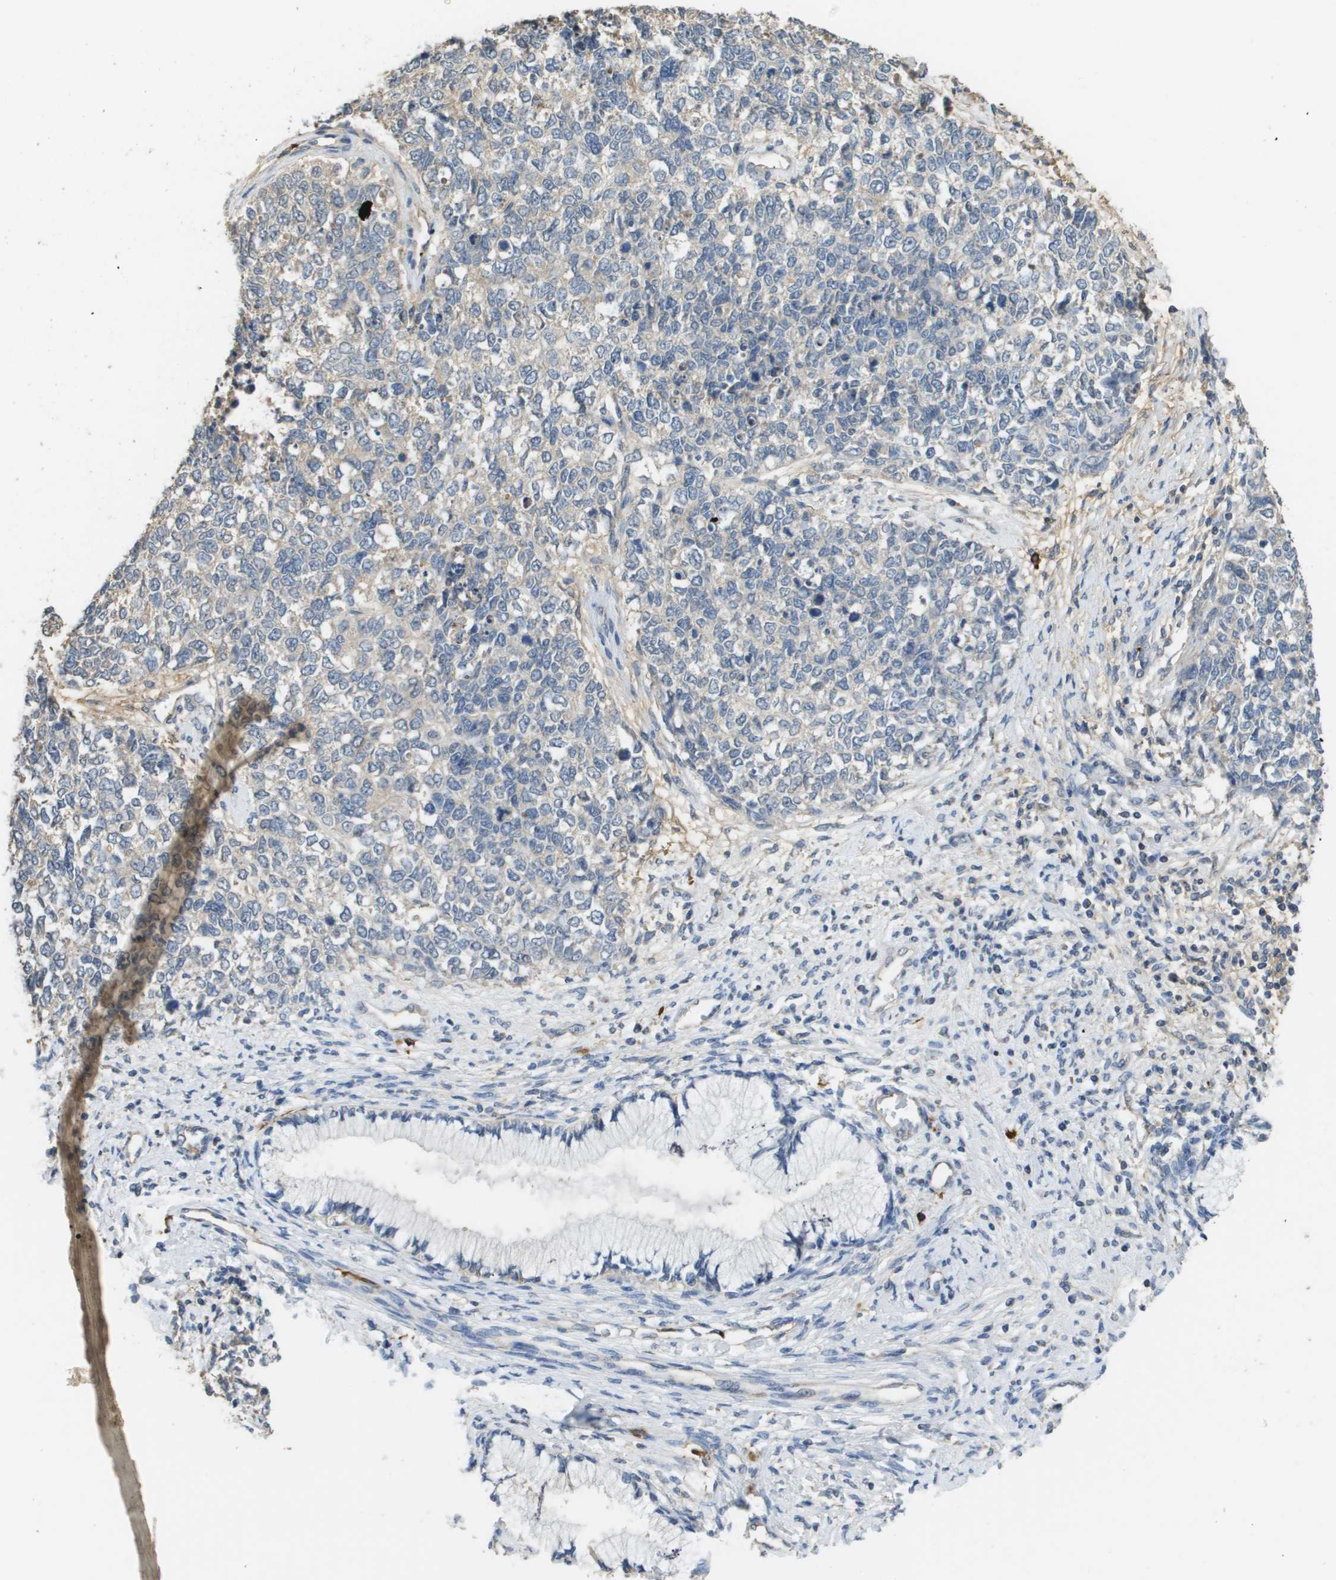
{"staining": {"intensity": "negative", "quantity": "none", "location": "none"}, "tissue": "cervical cancer", "cell_type": "Tumor cells", "image_type": "cancer", "snomed": [{"axis": "morphology", "description": "Squamous cell carcinoma, NOS"}, {"axis": "topography", "description": "Cervix"}], "caption": "Squamous cell carcinoma (cervical) was stained to show a protein in brown. There is no significant staining in tumor cells.", "gene": "RAB27B", "patient": {"sex": "female", "age": 63}}